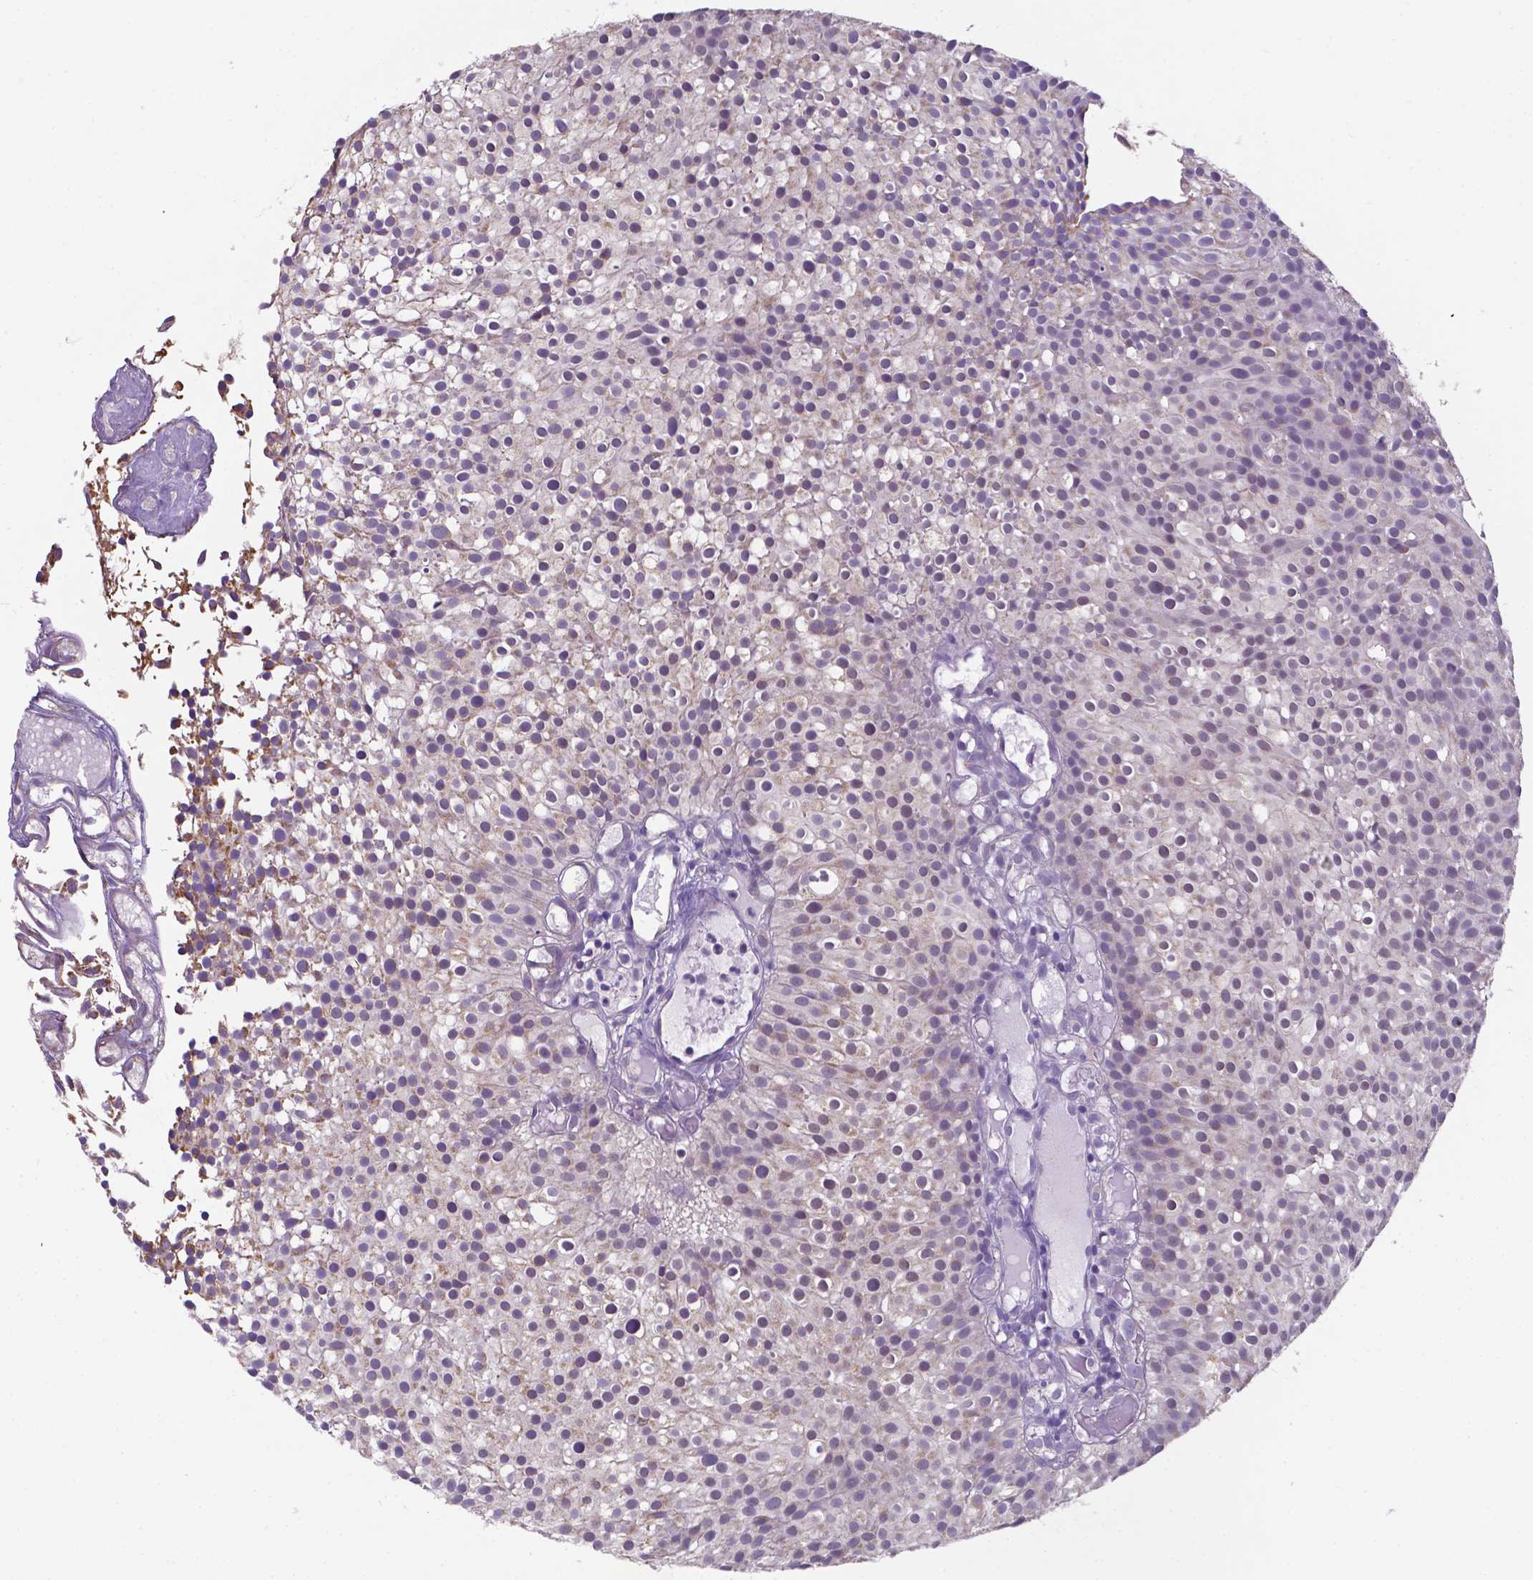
{"staining": {"intensity": "weak", "quantity": "<25%", "location": "cytoplasmic/membranous"}, "tissue": "urothelial cancer", "cell_type": "Tumor cells", "image_type": "cancer", "snomed": [{"axis": "morphology", "description": "Urothelial carcinoma, Low grade"}, {"axis": "topography", "description": "Urinary bladder"}], "caption": "An immunohistochemistry image of urothelial cancer is shown. There is no staining in tumor cells of urothelial cancer.", "gene": "FAM114A1", "patient": {"sex": "male", "age": 63}}